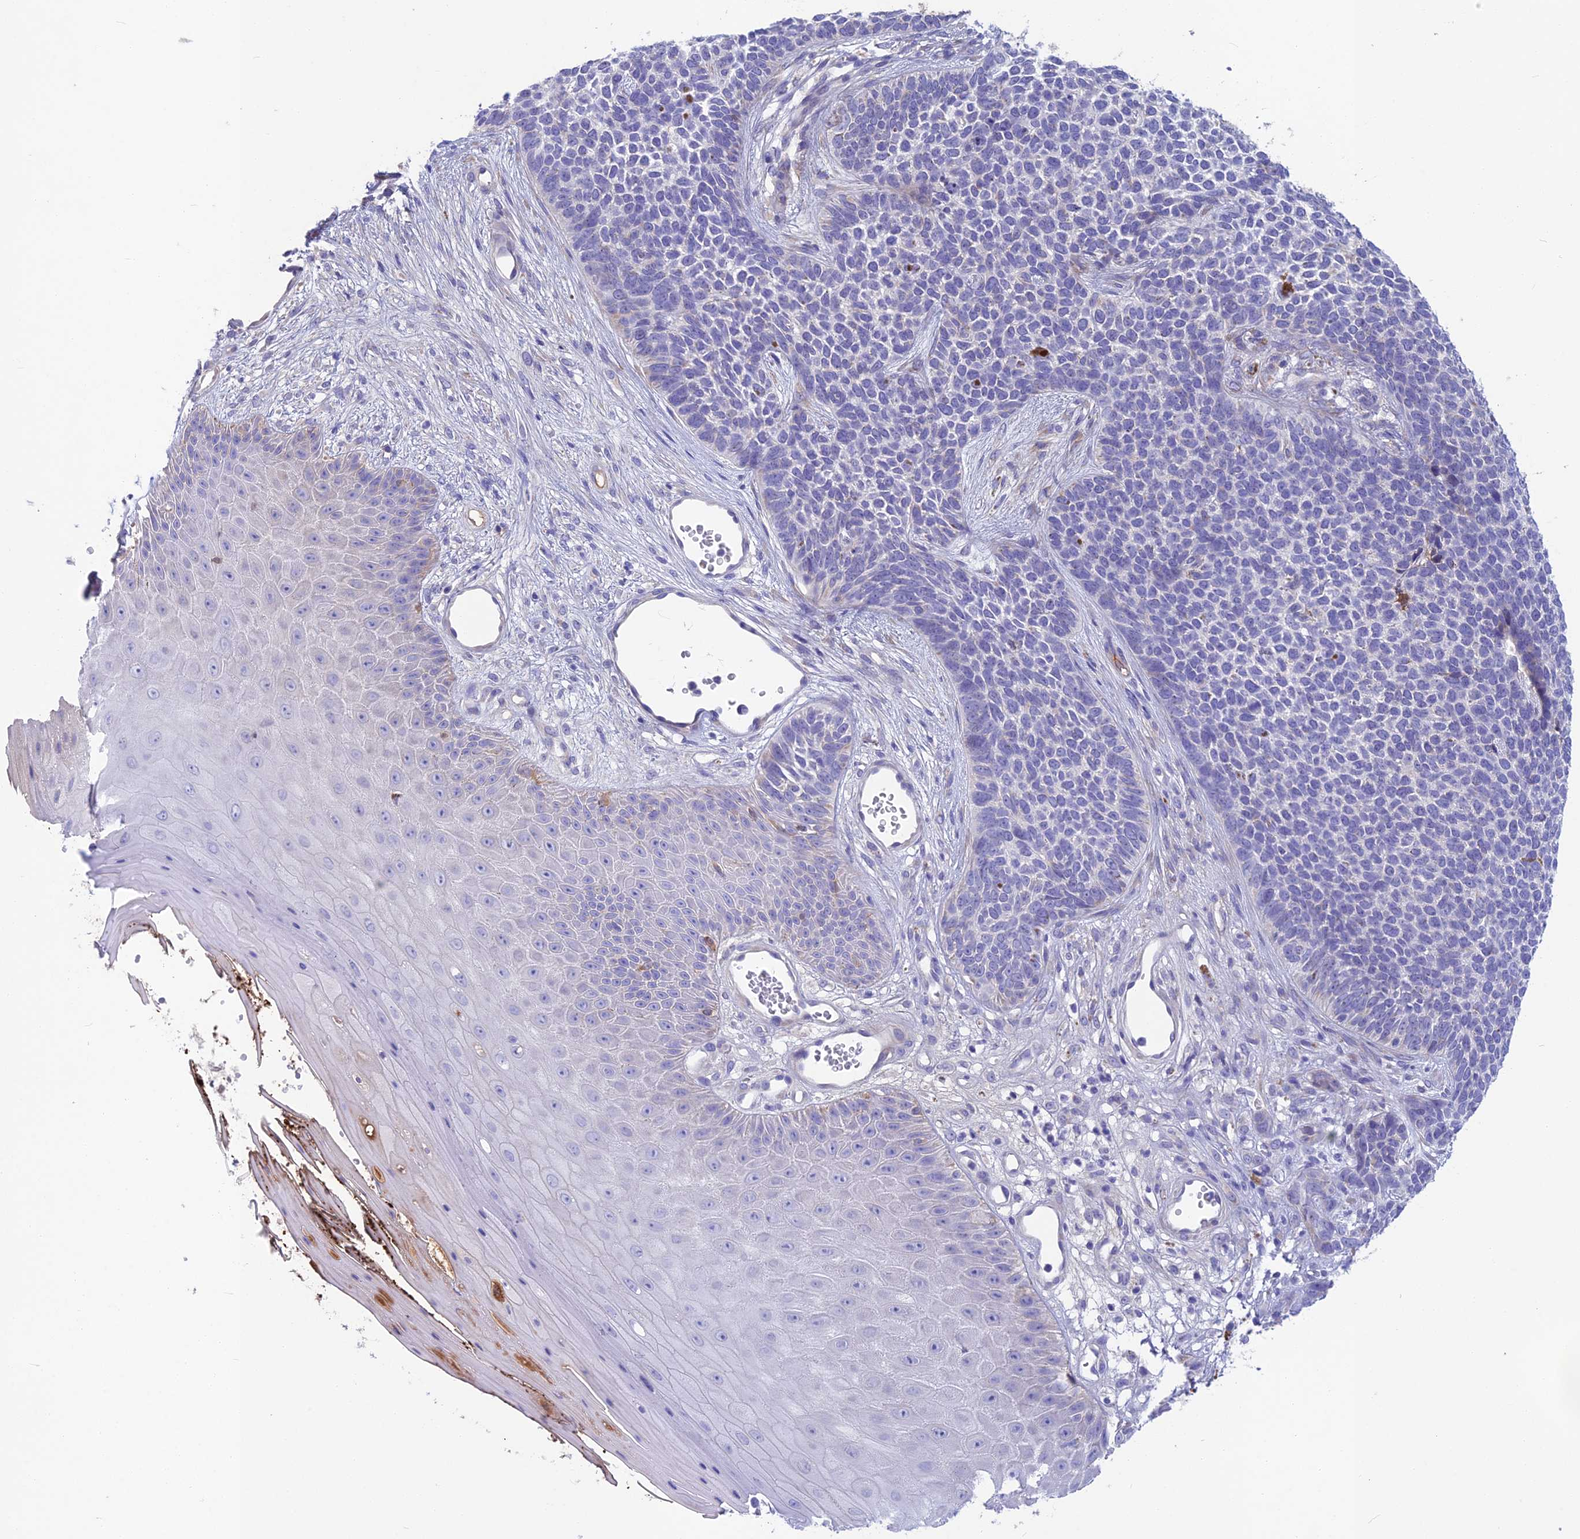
{"staining": {"intensity": "negative", "quantity": "none", "location": "none"}, "tissue": "skin cancer", "cell_type": "Tumor cells", "image_type": "cancer", "snomed": [{"axis": "morphology", "description": "Basal cell carcinoma"}, {"axis": "topography", "description": "Skin"}], "caption": "This is an immunohistochemistry (IHC) histopathology image of human skin cancer. There is no staining in tumor cells.", "gene": "SNAP91", "patient": {"sex": "female", "age": 84}}